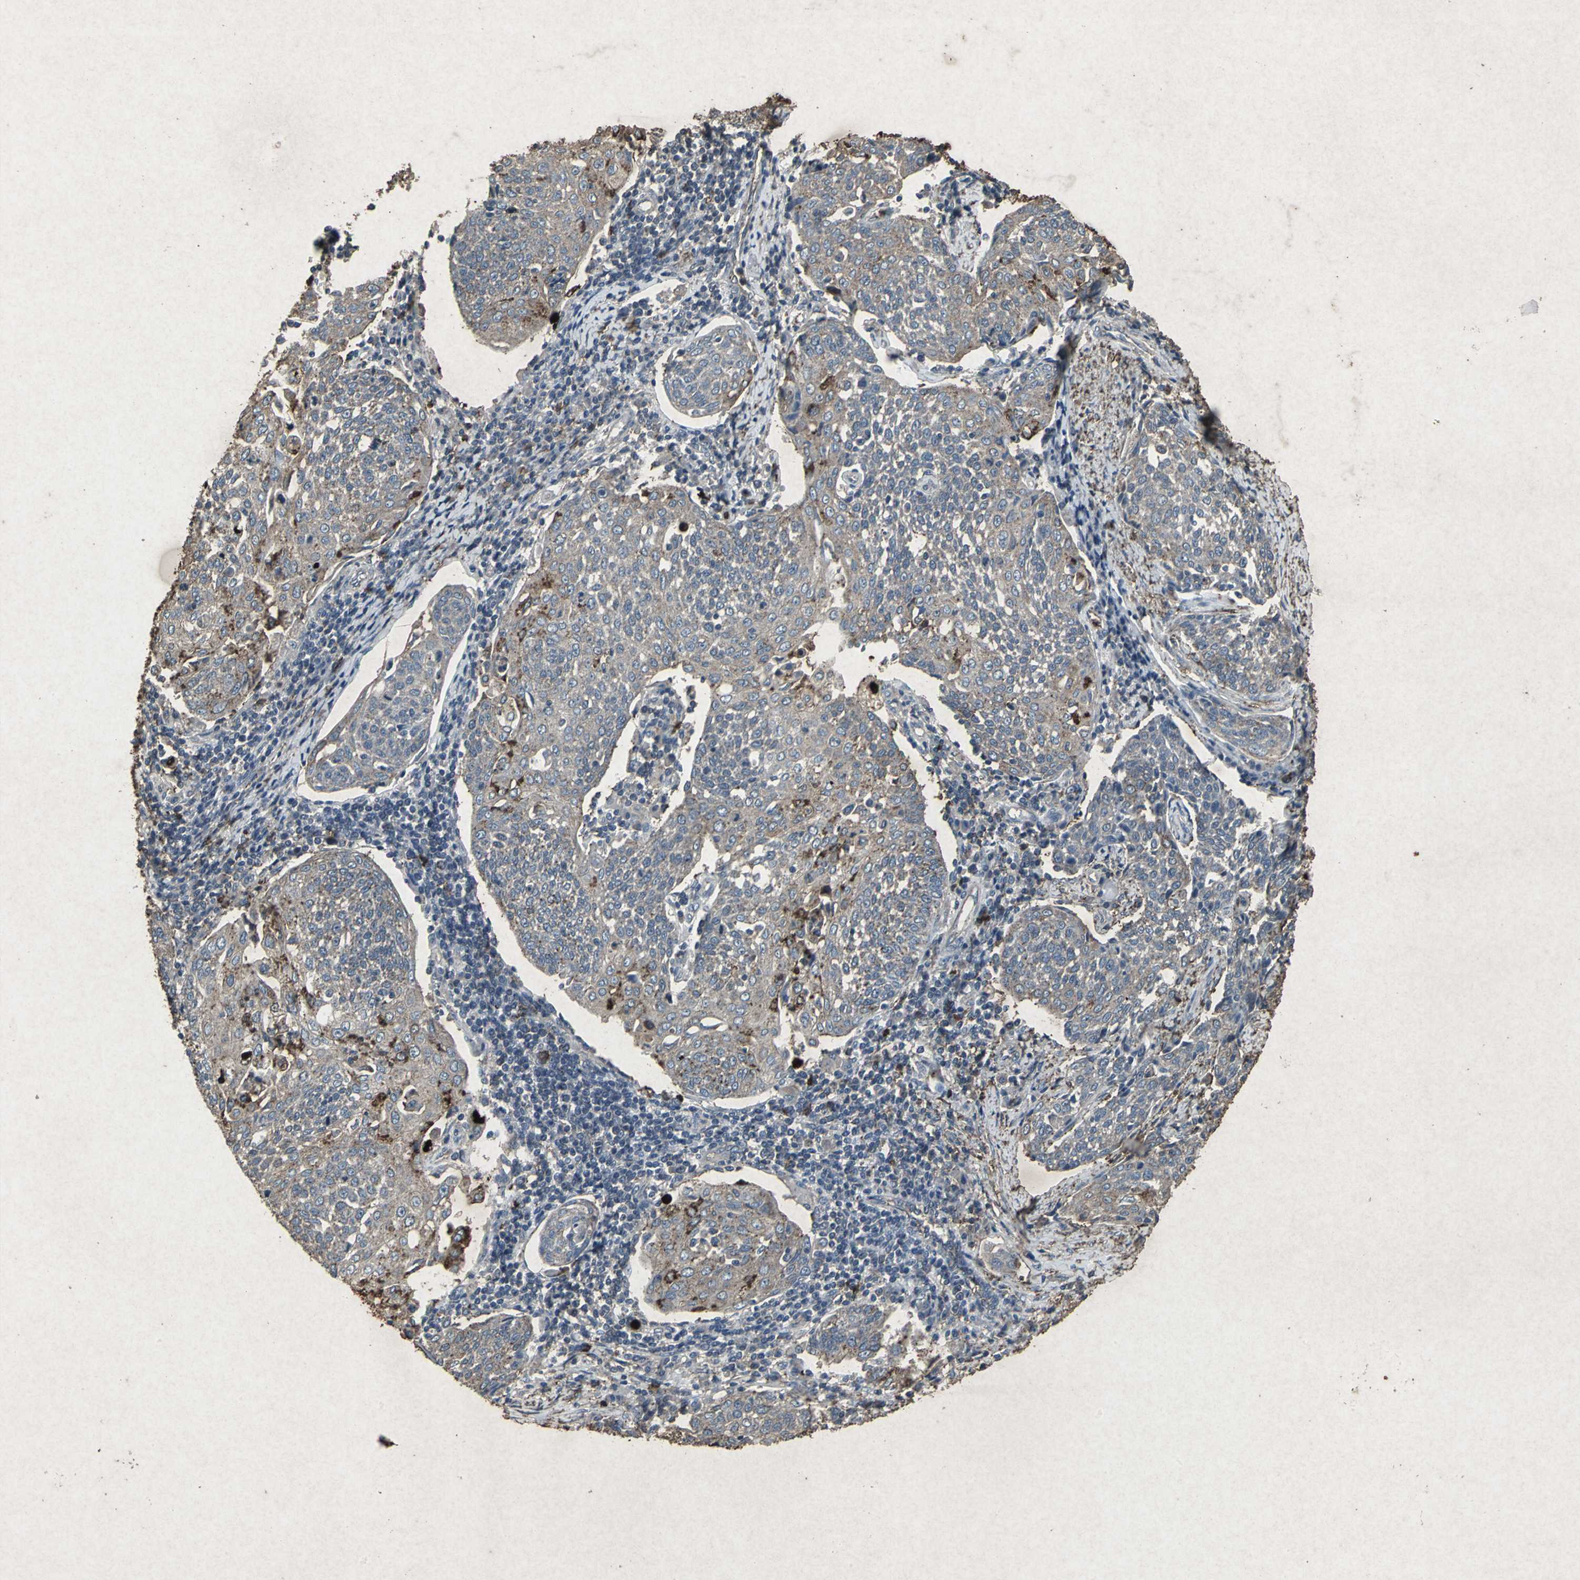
{"staining": {"intensity": "strong", "quantity": "<25%", "location": "cytoplasmic/membranous"}, "tissue": "cervical cancer", "cell_type": "Tumor cells", "image_type": "cancer", "snomed": [{"axis": "morphology", "description": "Squamous cell carcinoma, NOS"}, {"axis": "topography", "description": "Cervix"}], "caption": "Human cervical cancer stained with a protein marker demonstrates strong staining in tumor cells.", "gene": "CCR9", "patient": {"sex": "female", "age": 34}}